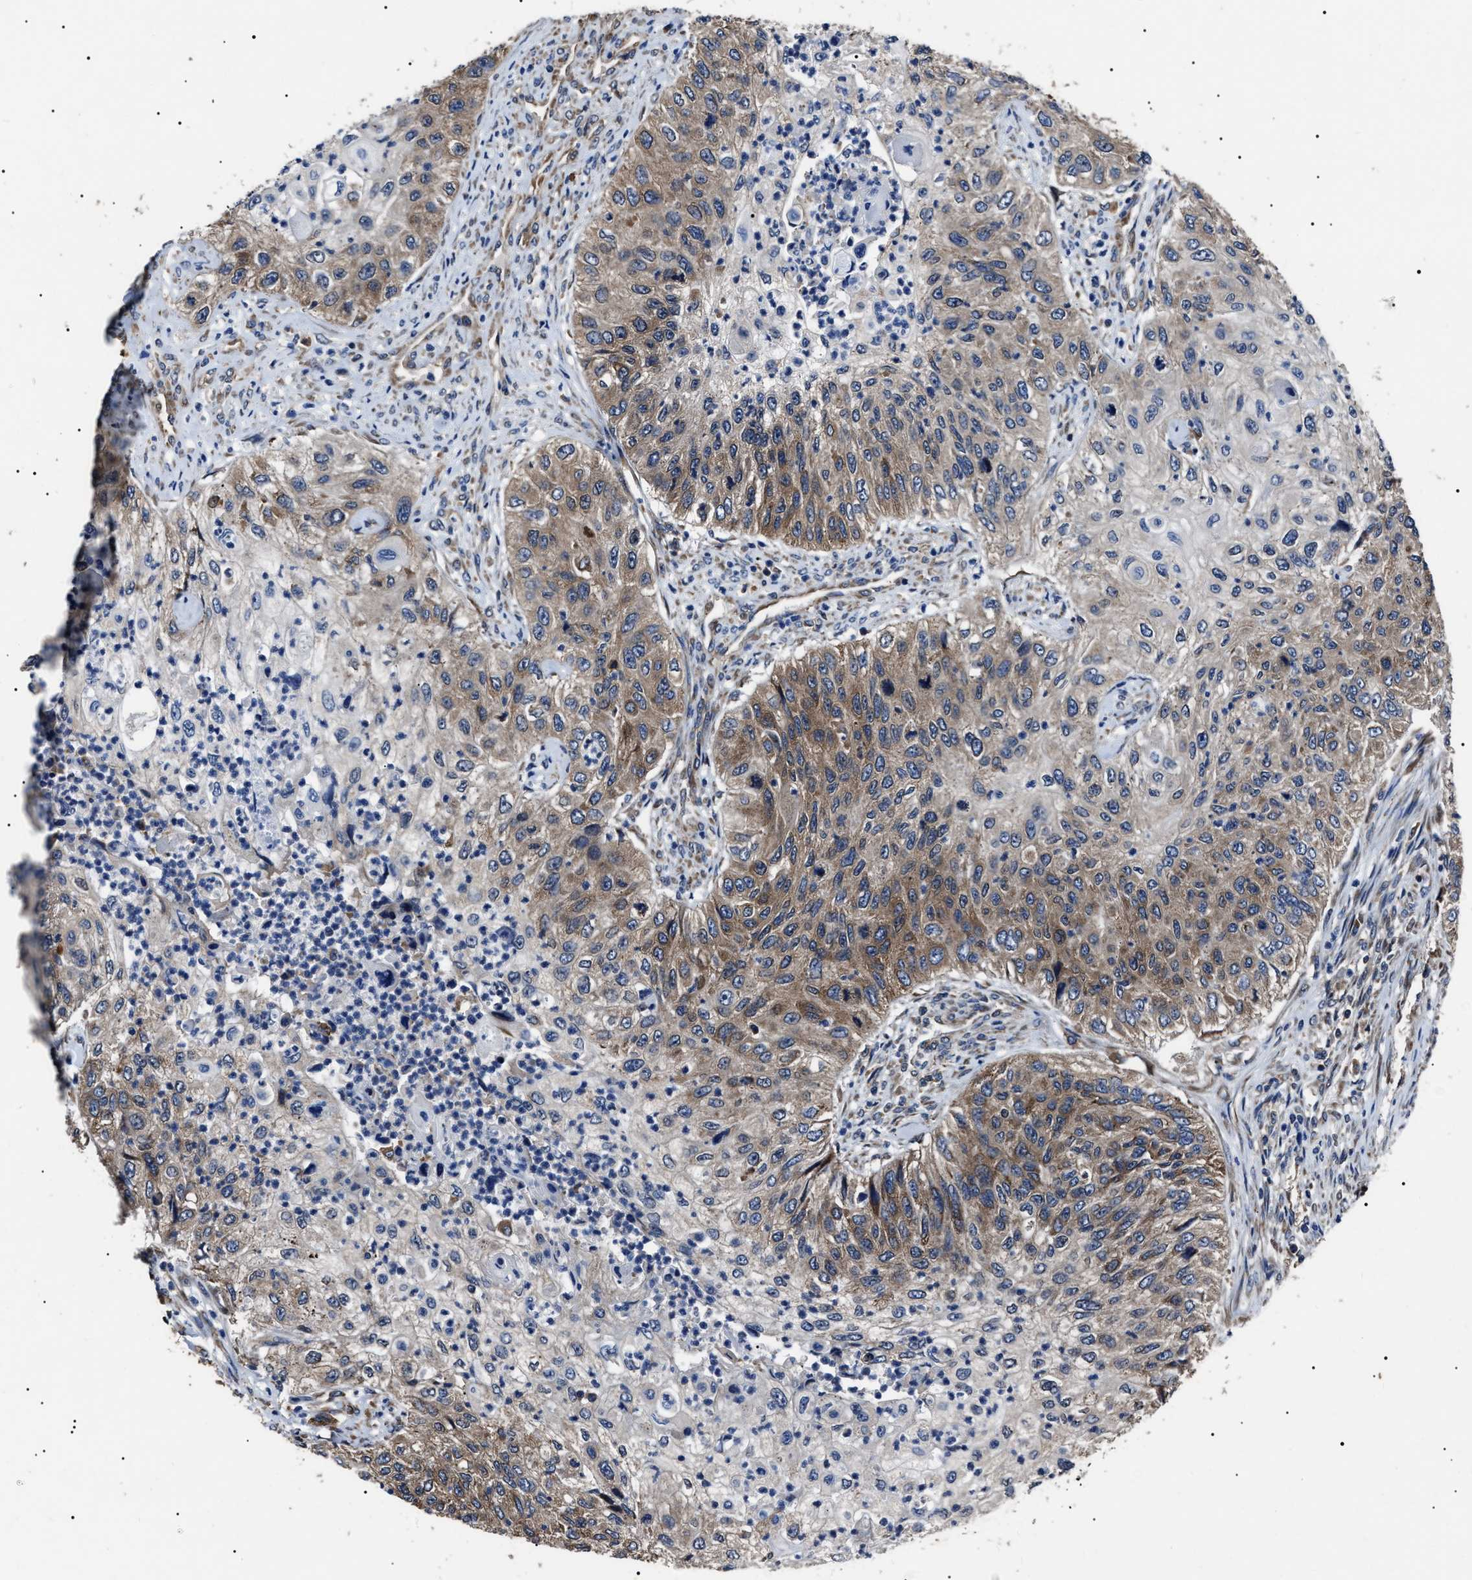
{"staining": {"intensity": "moderate", "quantity": "25%-75%", "location": "cytoplasmic/membranous"}, "tissue": "urothelial cancer", "cell_type": "Tumor cells", "image_type": "cancer", "snomed": [{"axis": "morphology", "description": "Urothelial carcinoma, High grade"}, {"axis": "topography", "description": "Urinary bladder"}], "caption": "Immunohistochemical staining of urothelial carcinoma (high-grade) exhibits moderate cytoplasmic/membranous protein staining in approximately 25%-75% of tumor cells.", "gene": "CCT8", "patient": {"sex": "female", "age": 60}}